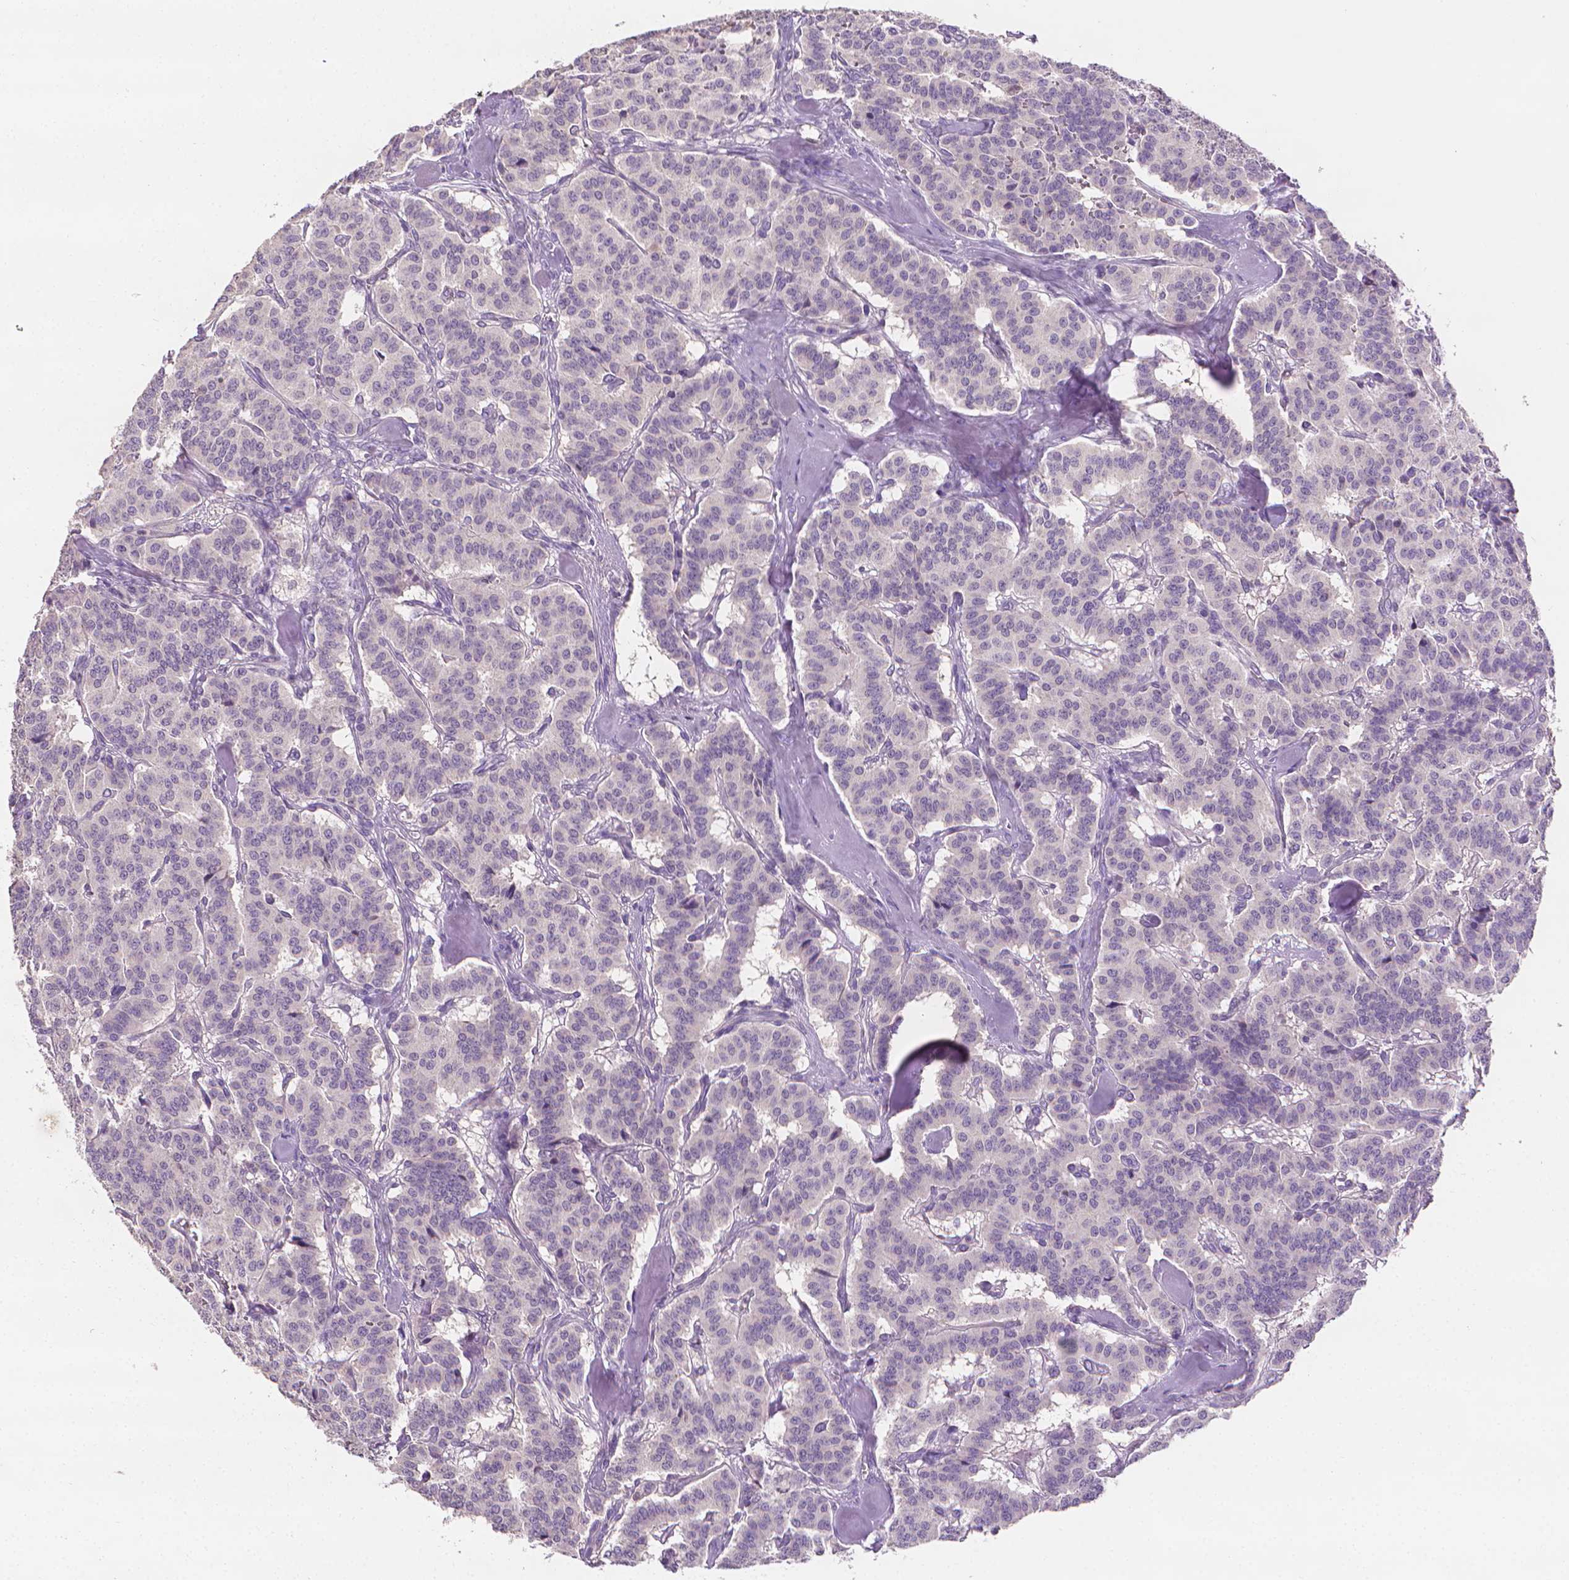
{"staining": {"intensity": "negative", "quantity": "none", "location": "none"}, "tissue": "carcinoid", "cell_type": "Tumor cells", "image_type": "cancer", "snomed": [{"axis": "morphology", "description": "Normal tissue, NOS"}, {"axis": "morphology", "description": "Carcinoid, malignant, NOS"}, {"axis": "topography", "description": "Lung"}], "caption": "A histopathology image of malignant carcinoid stained for a protein exhibits no brown staining in tumor cells.", "gene": "FASN", "patient": {"sex": "female", "age": 46}}